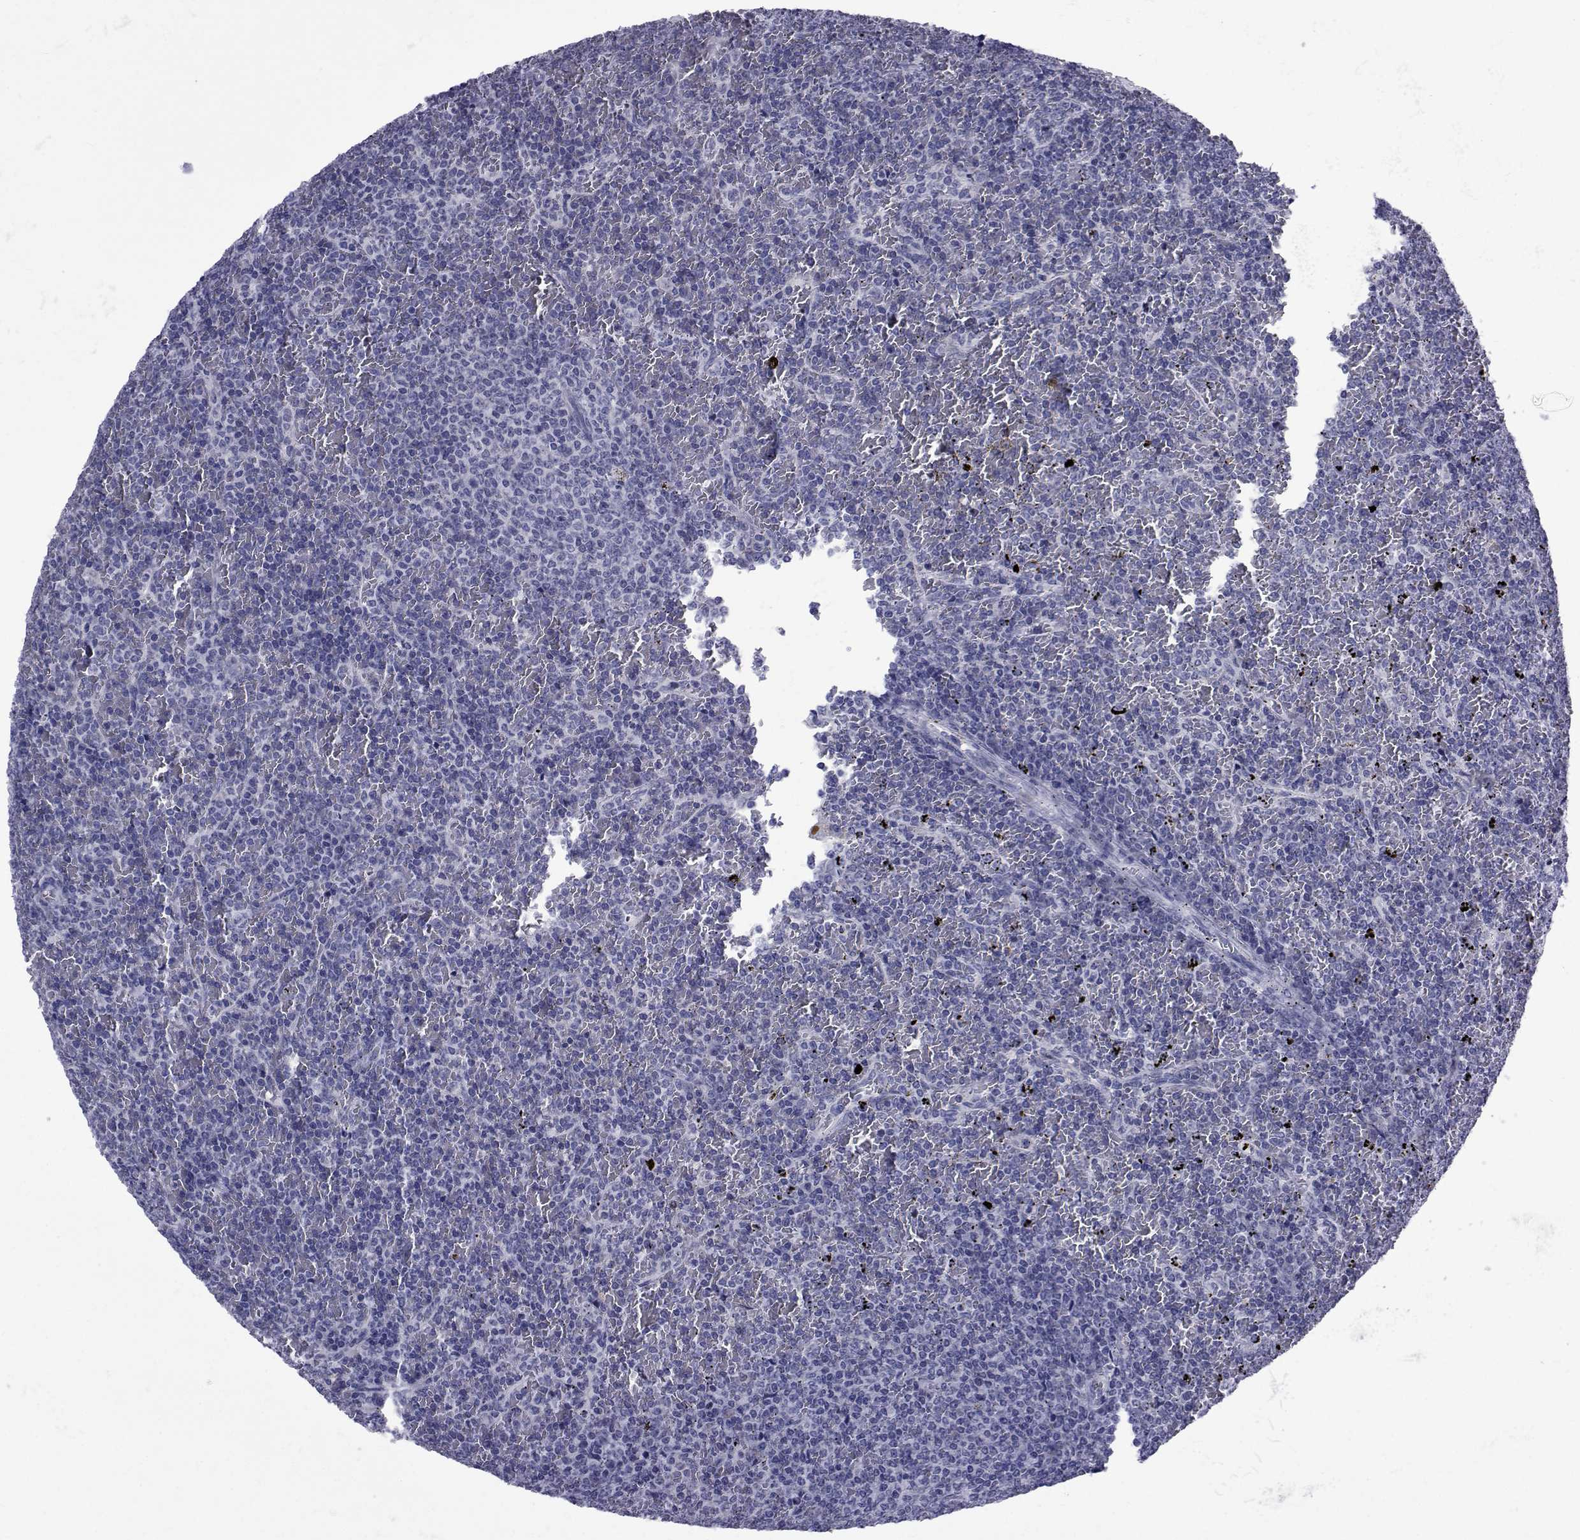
{"staining": {"intensity": "negative", "quantity": "none", "location": "none"}, "tissue": "lymphoma", "cell_type": "Tumor cells", "image_type": "cancer", "snomed": [{"axis": "morphology", "description": "Malignant lymphoma, non-Hodgkin's type, Low grade"}, {"axis": "topography", "description": "Spleen"}], "caption": "DAB immunohistochemical staining of malignant lymphoma, non-Hodgkin's type (low-grade) displays no significant expression in tumor cells.", "gene": "GKAP1", "patient": {"sex": "female", "age": 77}}